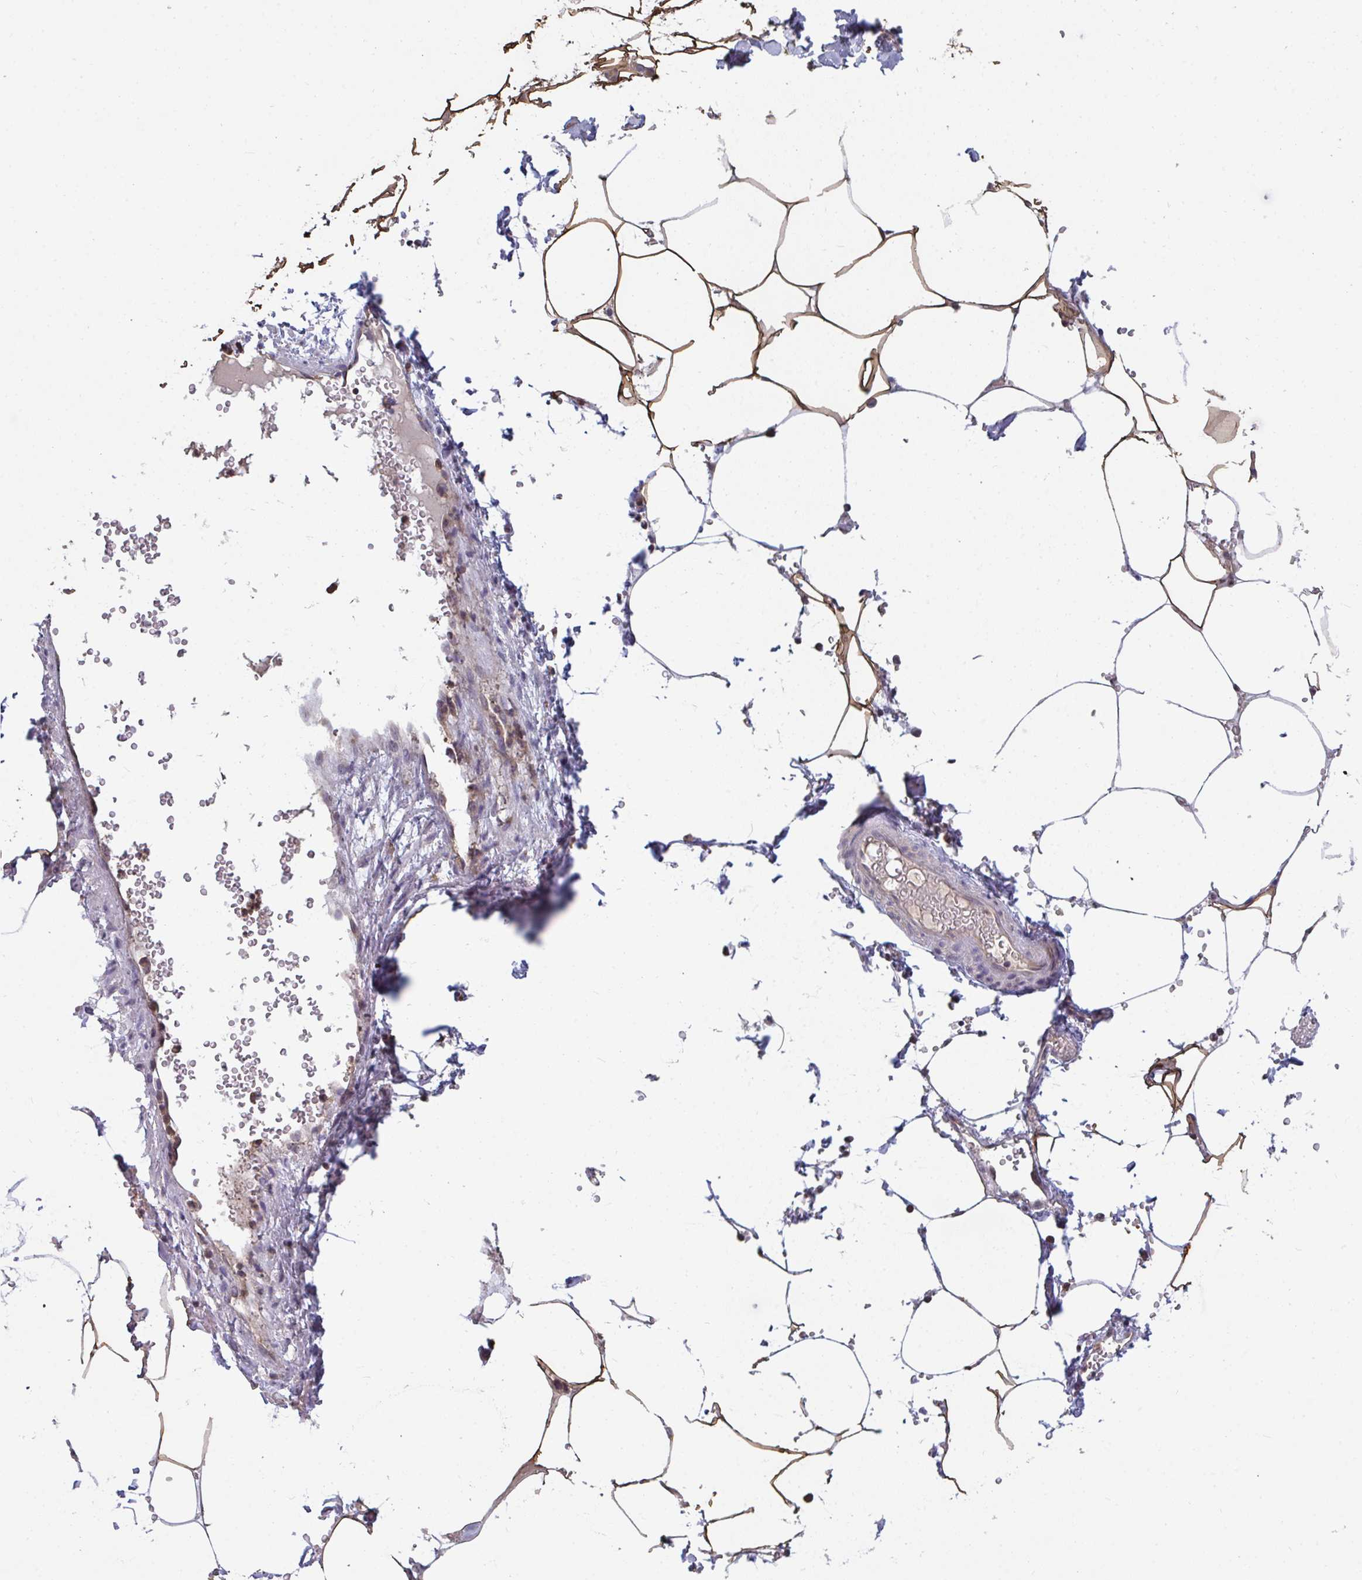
{"staining": {"intensity": "strong", "quantity": ">75%", "location": "cytoplasmic/membranous"}, "tissue": "adipose tissue", "cell_type": "Adipocytes", "image_type": "normal", "snomed": [{"axis": "morphology", "description": "Normal tissue, NOS"}, {"axis": "topography", "description": "Urinary bladder"}, {"axis": "topography", "description": "Peripheral nerve tissue"}], "caption": "Brown immunohistochemical staining in normal human adipose tissue shows strong cytoplasmic/membranous staining in approximately >75% of adipocytes. The protein is stained brown, and the nuclei are stained in blue (DAB IHC with brightfield microscopy, high magnification).", "gene": "TTC9C", "patient": {"sex": "male", "age": 55}}